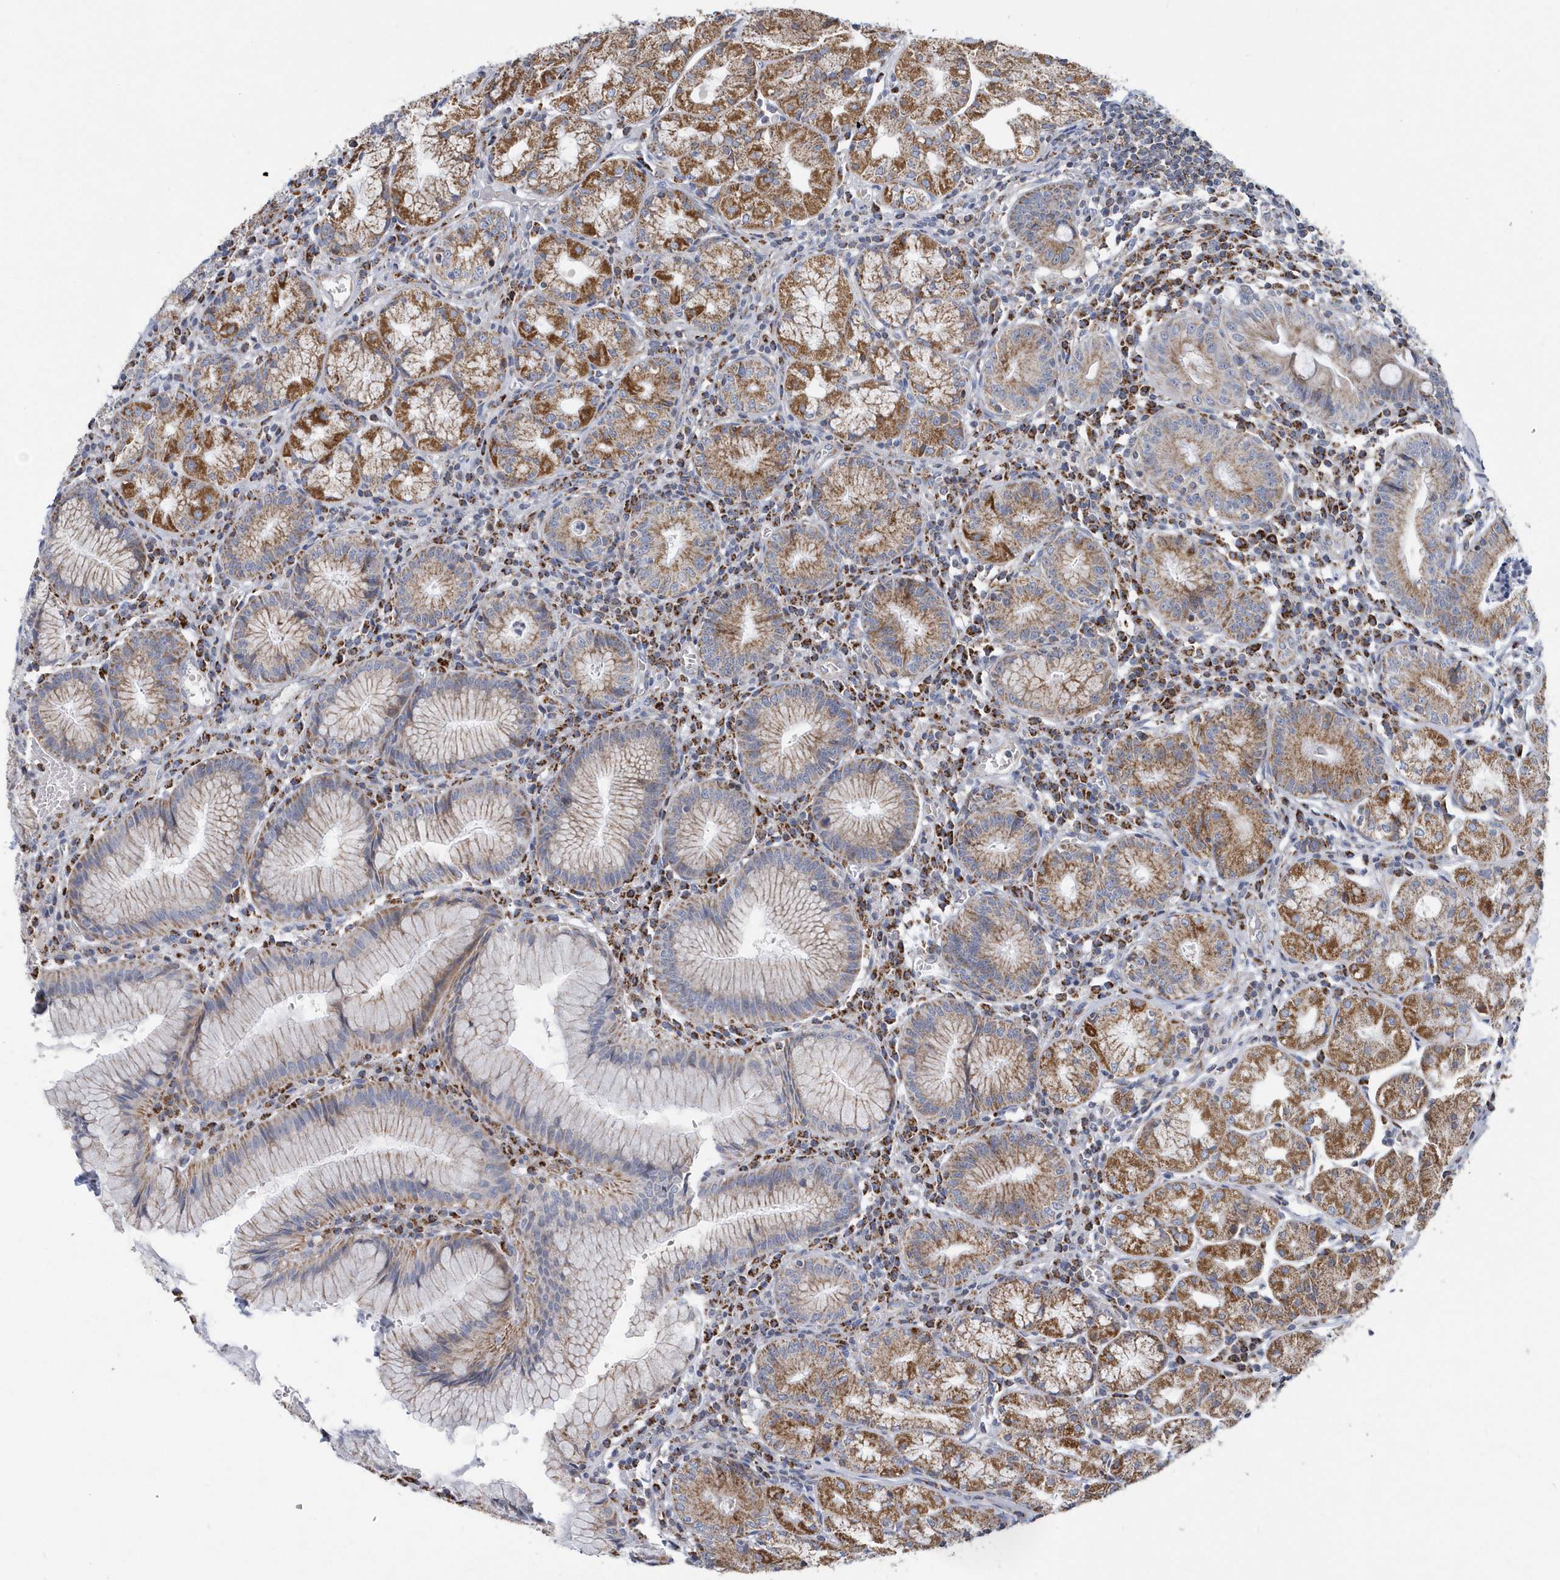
{"staining": {"intensity": "moderate", "quantity": "25%-75%", "location": "cytoplasmic/membranous"}, "tissue": "stomach", "cell_type": "Glandular cells", "image_type": "normal", "snomed": [{"axis": "morphology", "description": "Normal tissue, NOS"}, {"axis": "topography", "description": "Stomach"}], "caption": "Immunohistochemistry (DAB) staining of benign stomach demonstrates moderate cytoplasmic/membranous protein positivity in approximately 25%-75% of glandular cells. The staining was performed using DAB, with brown indicating positive protein expression. Nuclei are stained blue with hematoxylin.", "gene": "VWA5B2", "patient": {"sex": "male", "age": 55}}